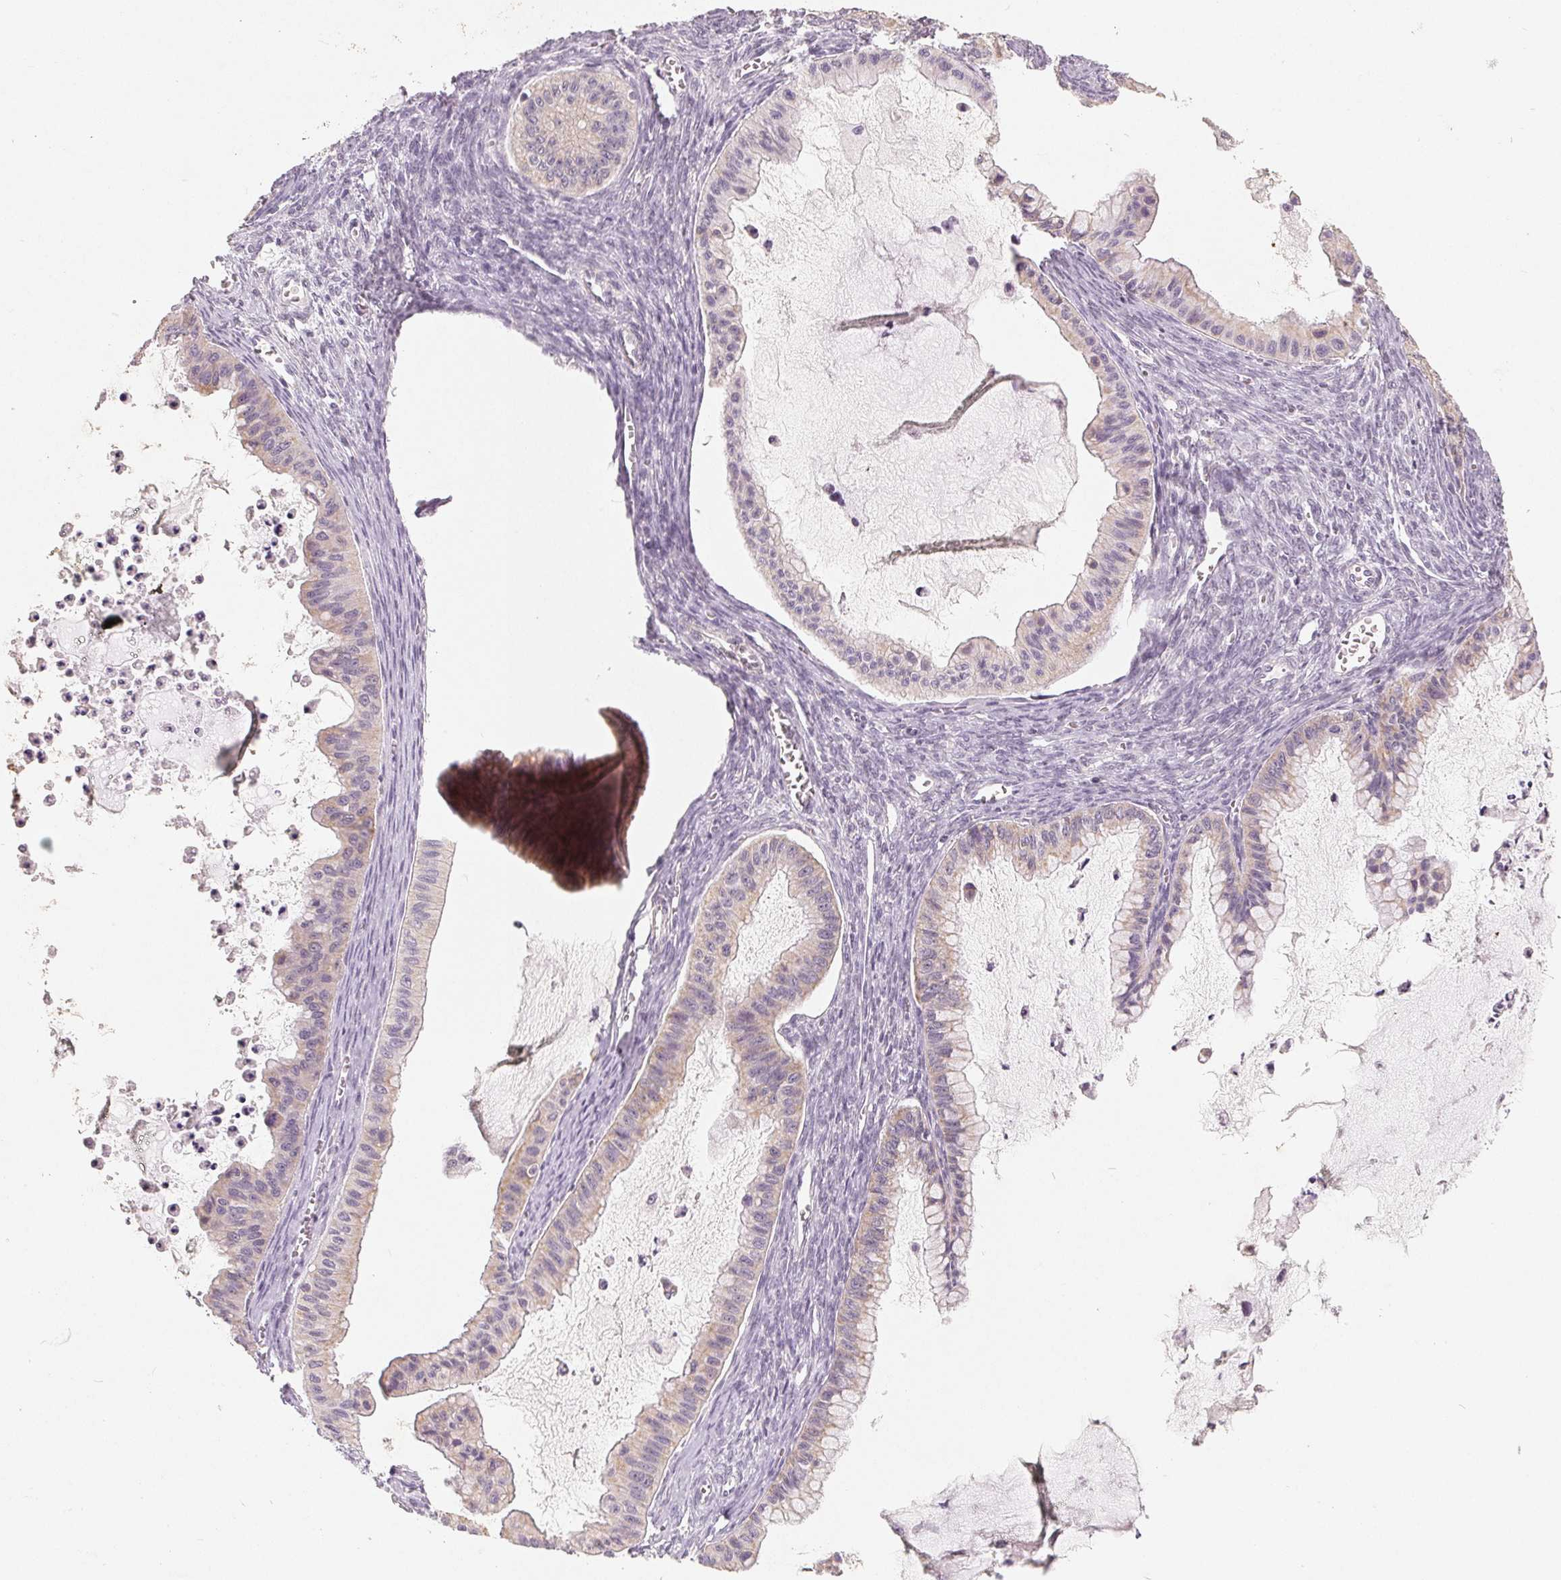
{"staining": {"intensity": "negative", "quantity": "none", "location": "none"}, "tissue": "ovarian cancer", "cell_type": "Tumor cells", "image_type": "cancer", "snomed": [{"axis": "morphology", "description": "Cystadenocarcinoma, mucinous, NOS"}, {"axis": "topography", "description": "Ovary"}], "caption": "Human ovarian cancer stained for a protein using IHC demonstrates no expression in tumor cells.", "gene": "GHITM", "patient": {"sex": "female", "age": 72}}